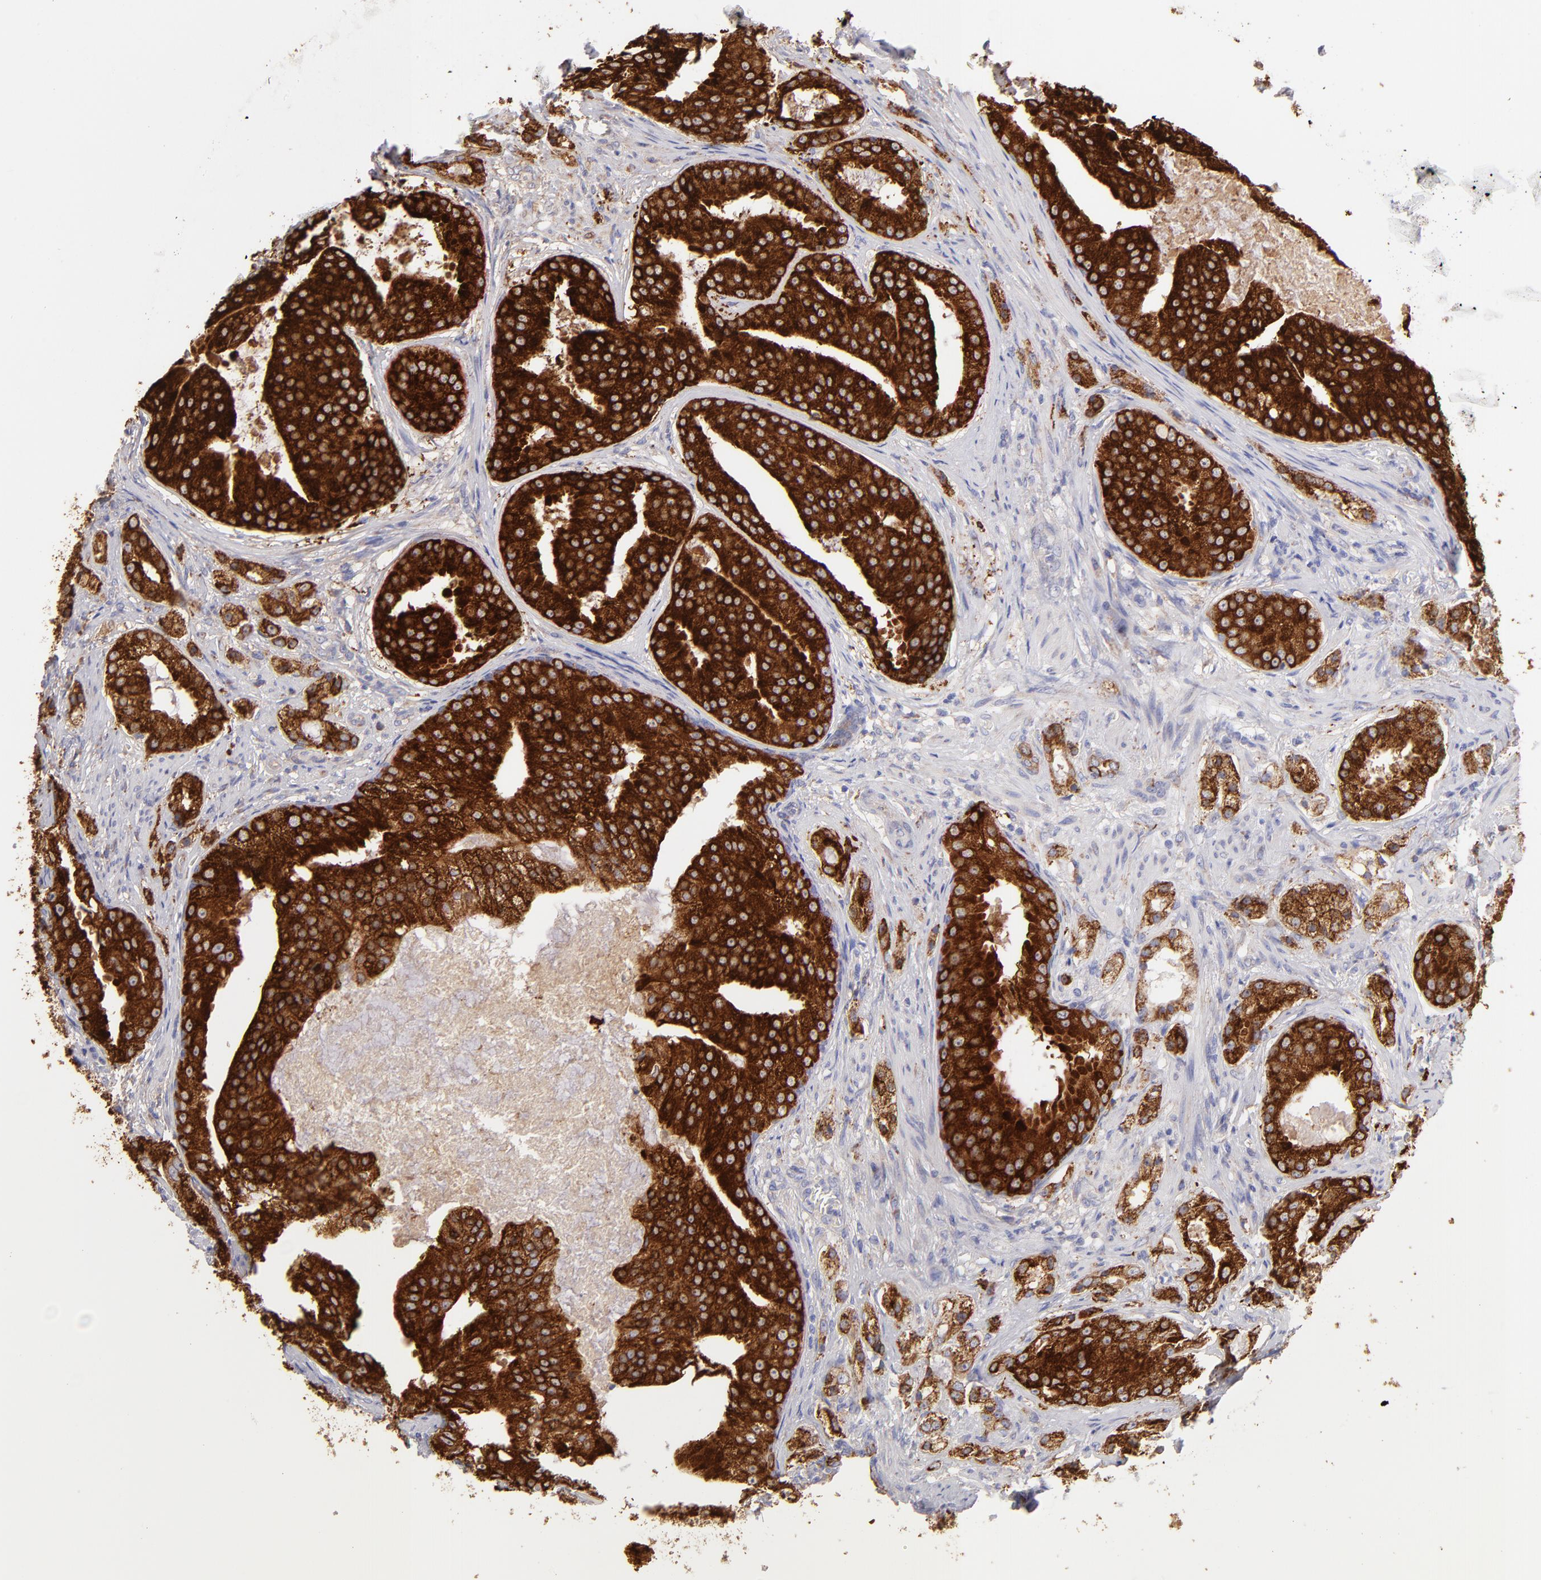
{"staining": {"intensity": "strong", "quantity": ">75%", "location": "cytoplasmic/membranous"}, "tissue": "prostate cancer", "cell_type": "Tumor cells", "image_type": "cancer", "snomed": [{"axis": "morphology", "description": "Adenocarcinoma, High grade"}, {"axis": "topography", "description": "Prostate"}], "caption": "The image displays immunohistochemical staining of prostate cancer (high-grade adenocarcinoma). There is strong cytoplasmic/membranous expression is present in about >75% of tumor cells.", "gene": "ENTPD5", "patient": {"sex": "male", "age": 68}}